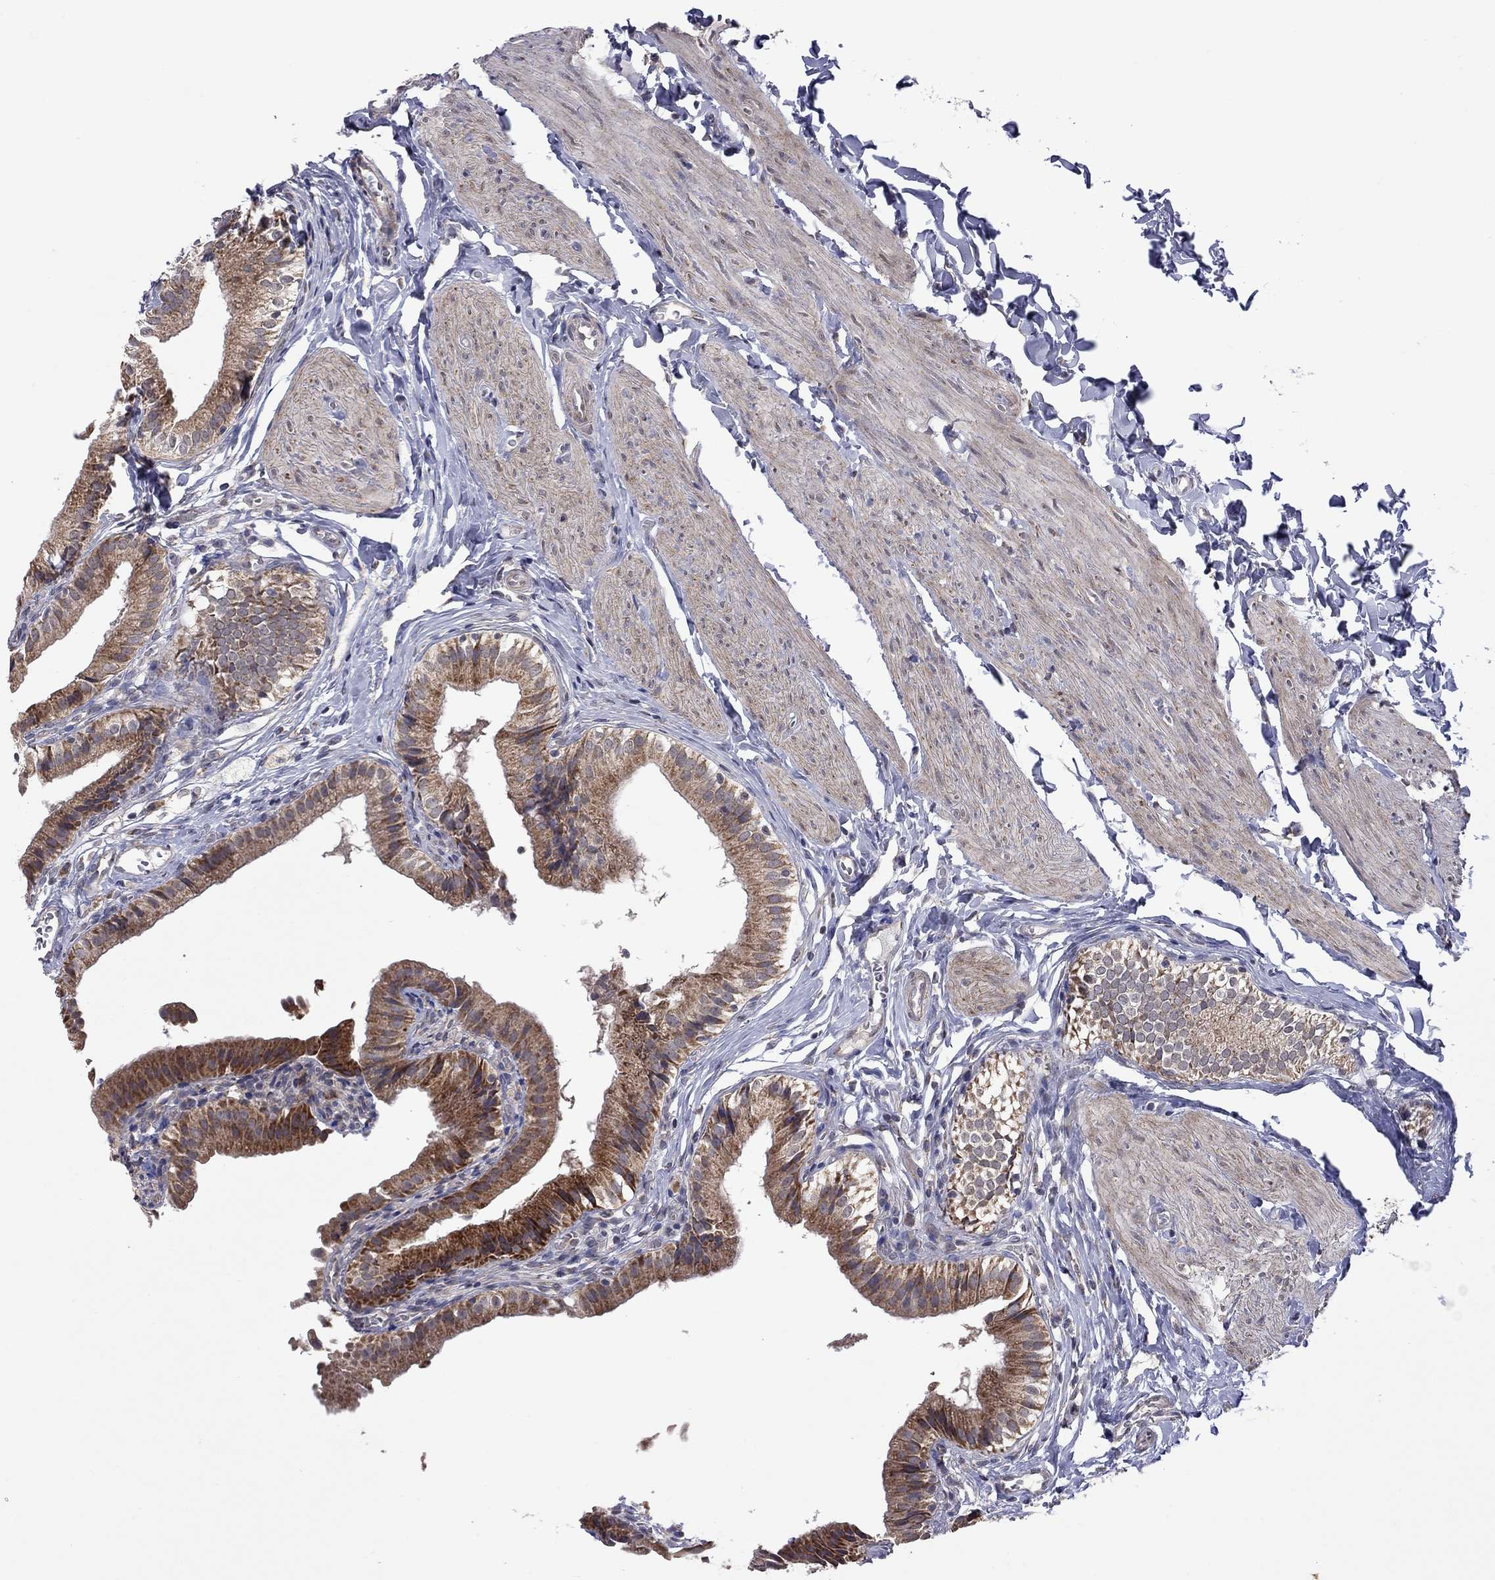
{"staining": {"intensity": "strong", "quantity": ">75%", "location": "cytoplasmic/membranous"}, "tissue": "gallbladder", "cell_type": "Glandular cells", "image_type": "normal", "snomed": [{"axis": "morphology", "description": "Normal tissue, NOS"}, {"axis": "topography", "description": "Gallbladder"}], "caption": "A high amount of strong cytoplasmic/membranous staining is appreciated in approximately >75% of glandular cells in normal gallbladder. The staining was performed using DAB (3,3'-diaminobenzidine) to visualize the protein expression in brown, while the nuclei were stained in blue with hematoxylin (Magnification: 20x).", "gene": "NDUFB1", "patient": {"sex": "female", "age": 47}}